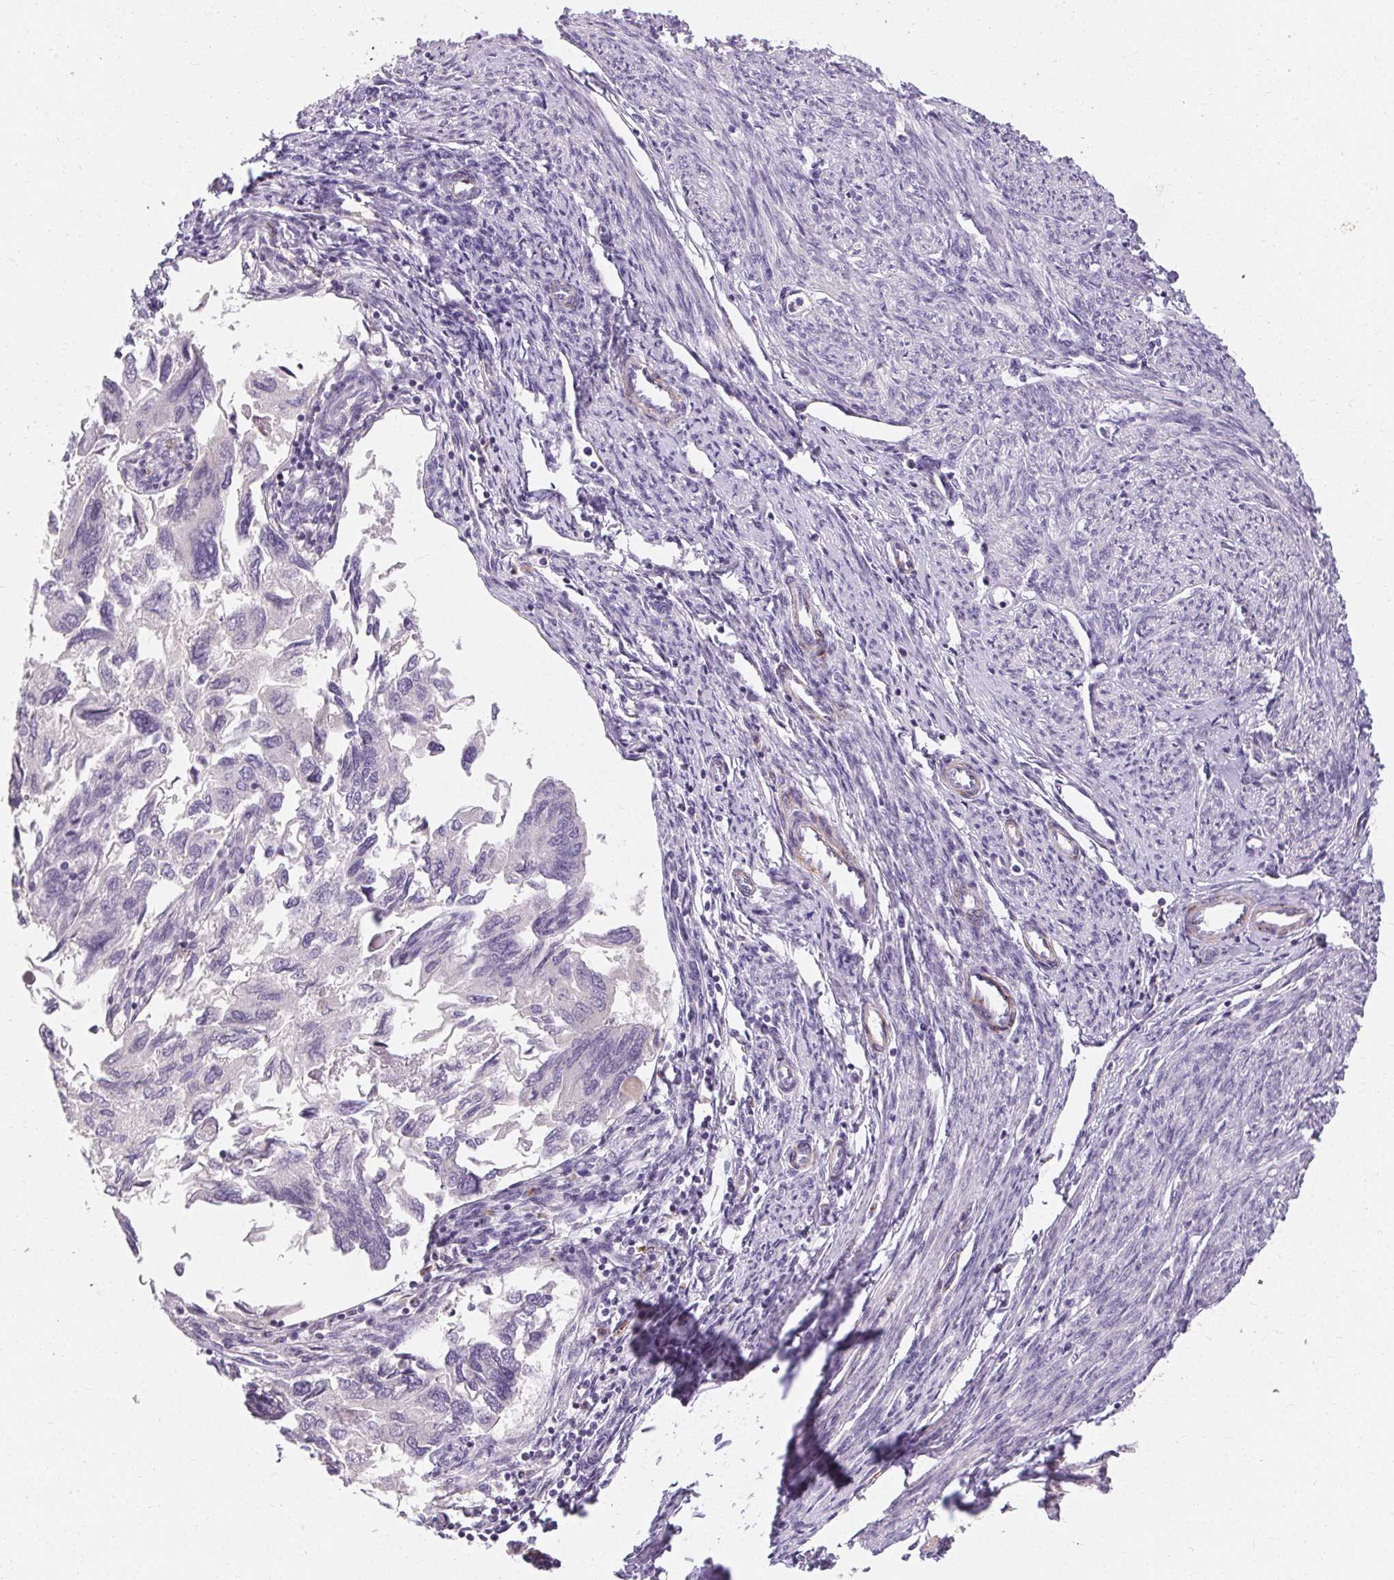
{"staining": {"intensity": "negative", "quantity": "none", "location": "none"}, "tissue": "endometrial cancer", "cell_type": "Tumor cells", "image_type": "cancer", "snomed": [{"axis": "morphology", "description": "Carcinoma, NOS"}, {"axis": "topography", "description": "Uterus"}], "caption": "This micrograph is of endometrial cancer stained with immunohistochemistry to label a protein in brown with the nuclei are counter-stained blue. There is no staining in tumor cells.", "gene": "TMEM52B", "patient": {"sex": "female", "age": 76}}